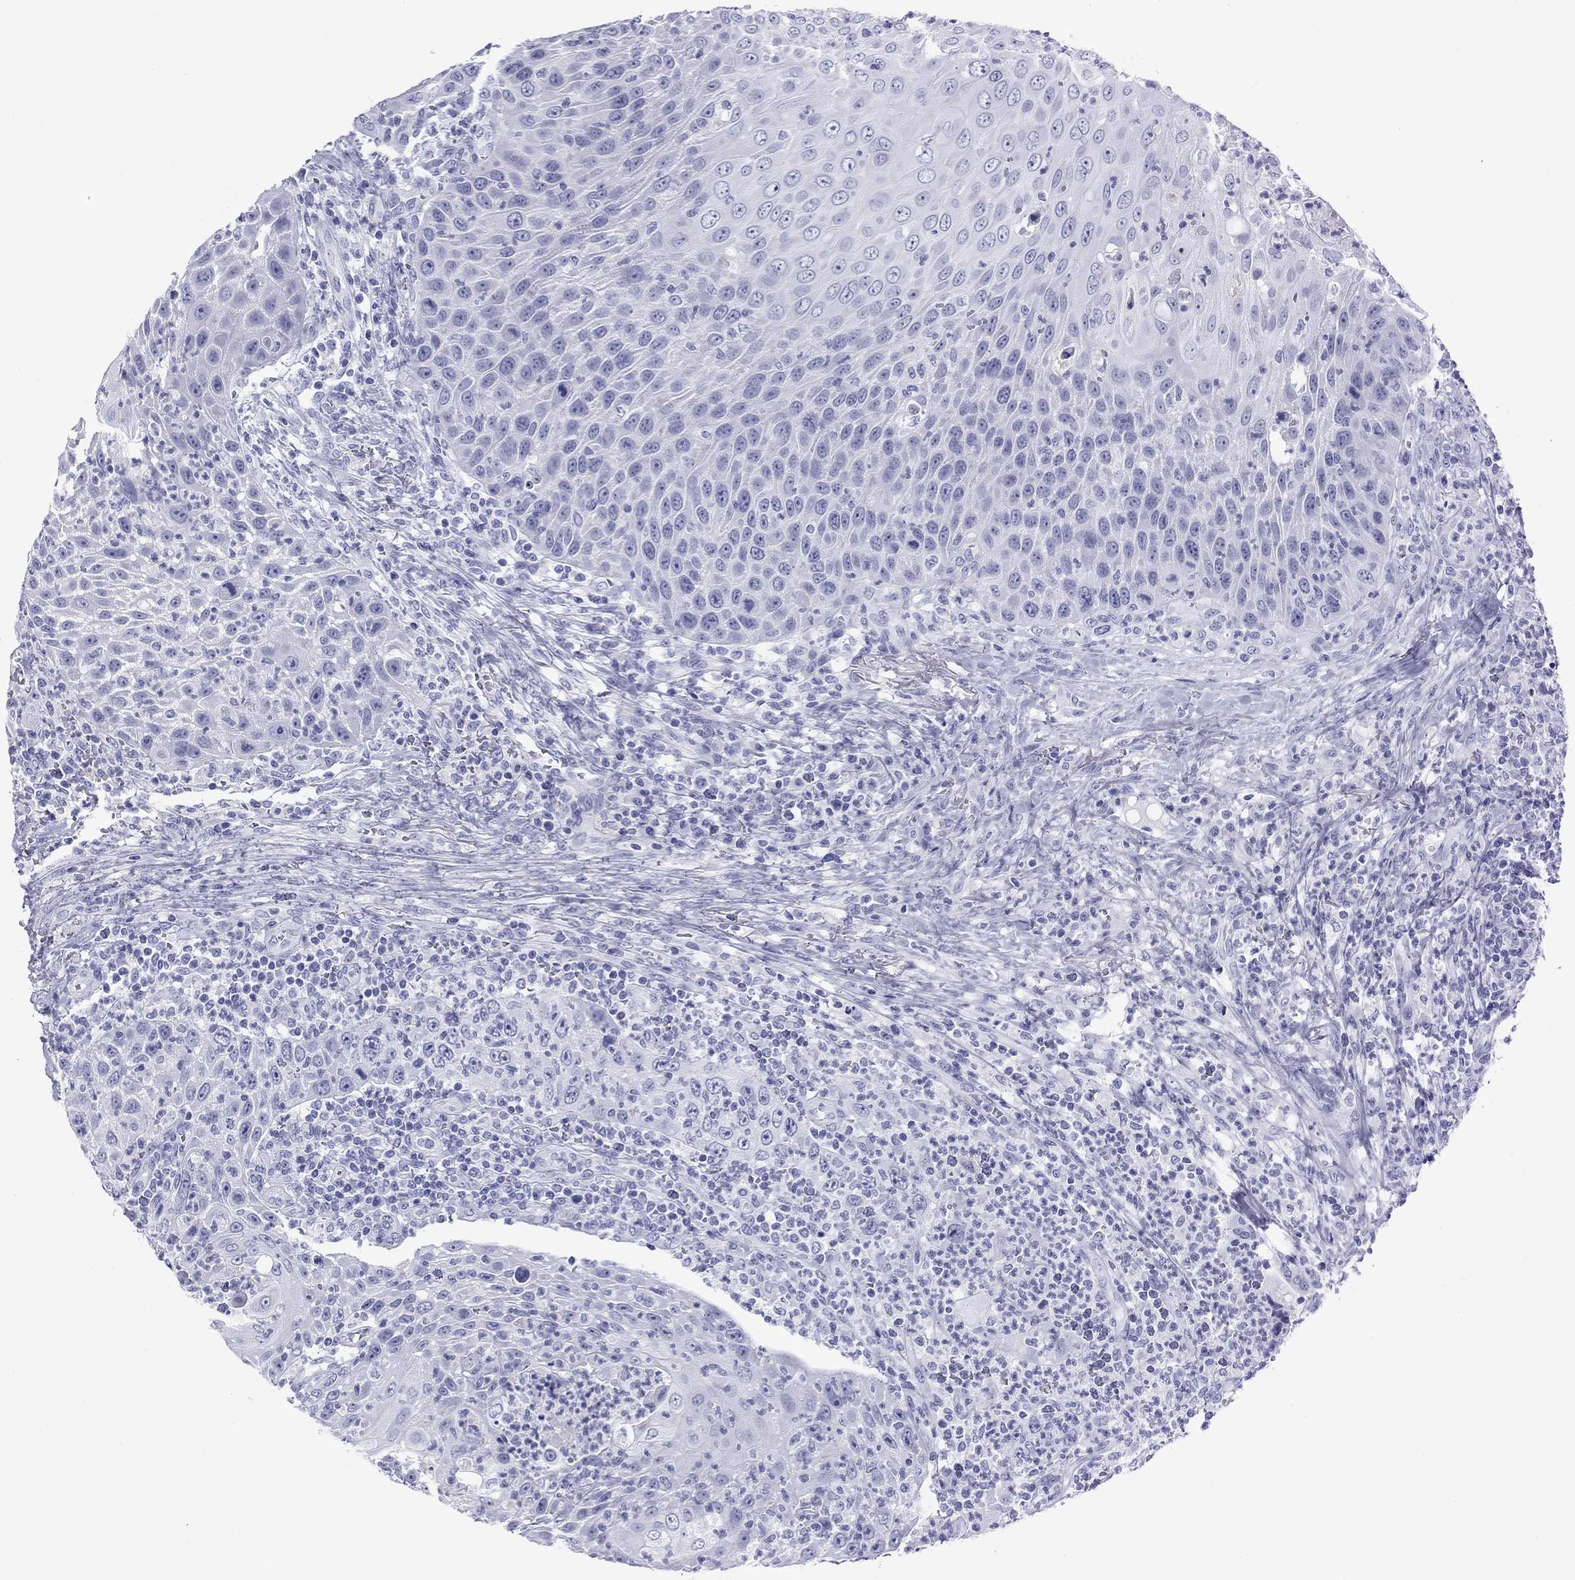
{"staining": {"intensity": "negative", "quantity": "none", "location": "none"}, "tissue": "head and neck cancer", "cell_type": "Tumor cells", "image_type": "cancer", "snomed": [{"axis": "morphology", "description": "Squamous cell carcinoma, NOS"}, {"axis": "topography", "description": "Head-Neck"}], "caption": "IHC of head and neck cancer (squamous cell carcinoma) displays no expression in tumor cells.", "gene": "ATP4A", "patient": {"sex": "male", "age": 69}}